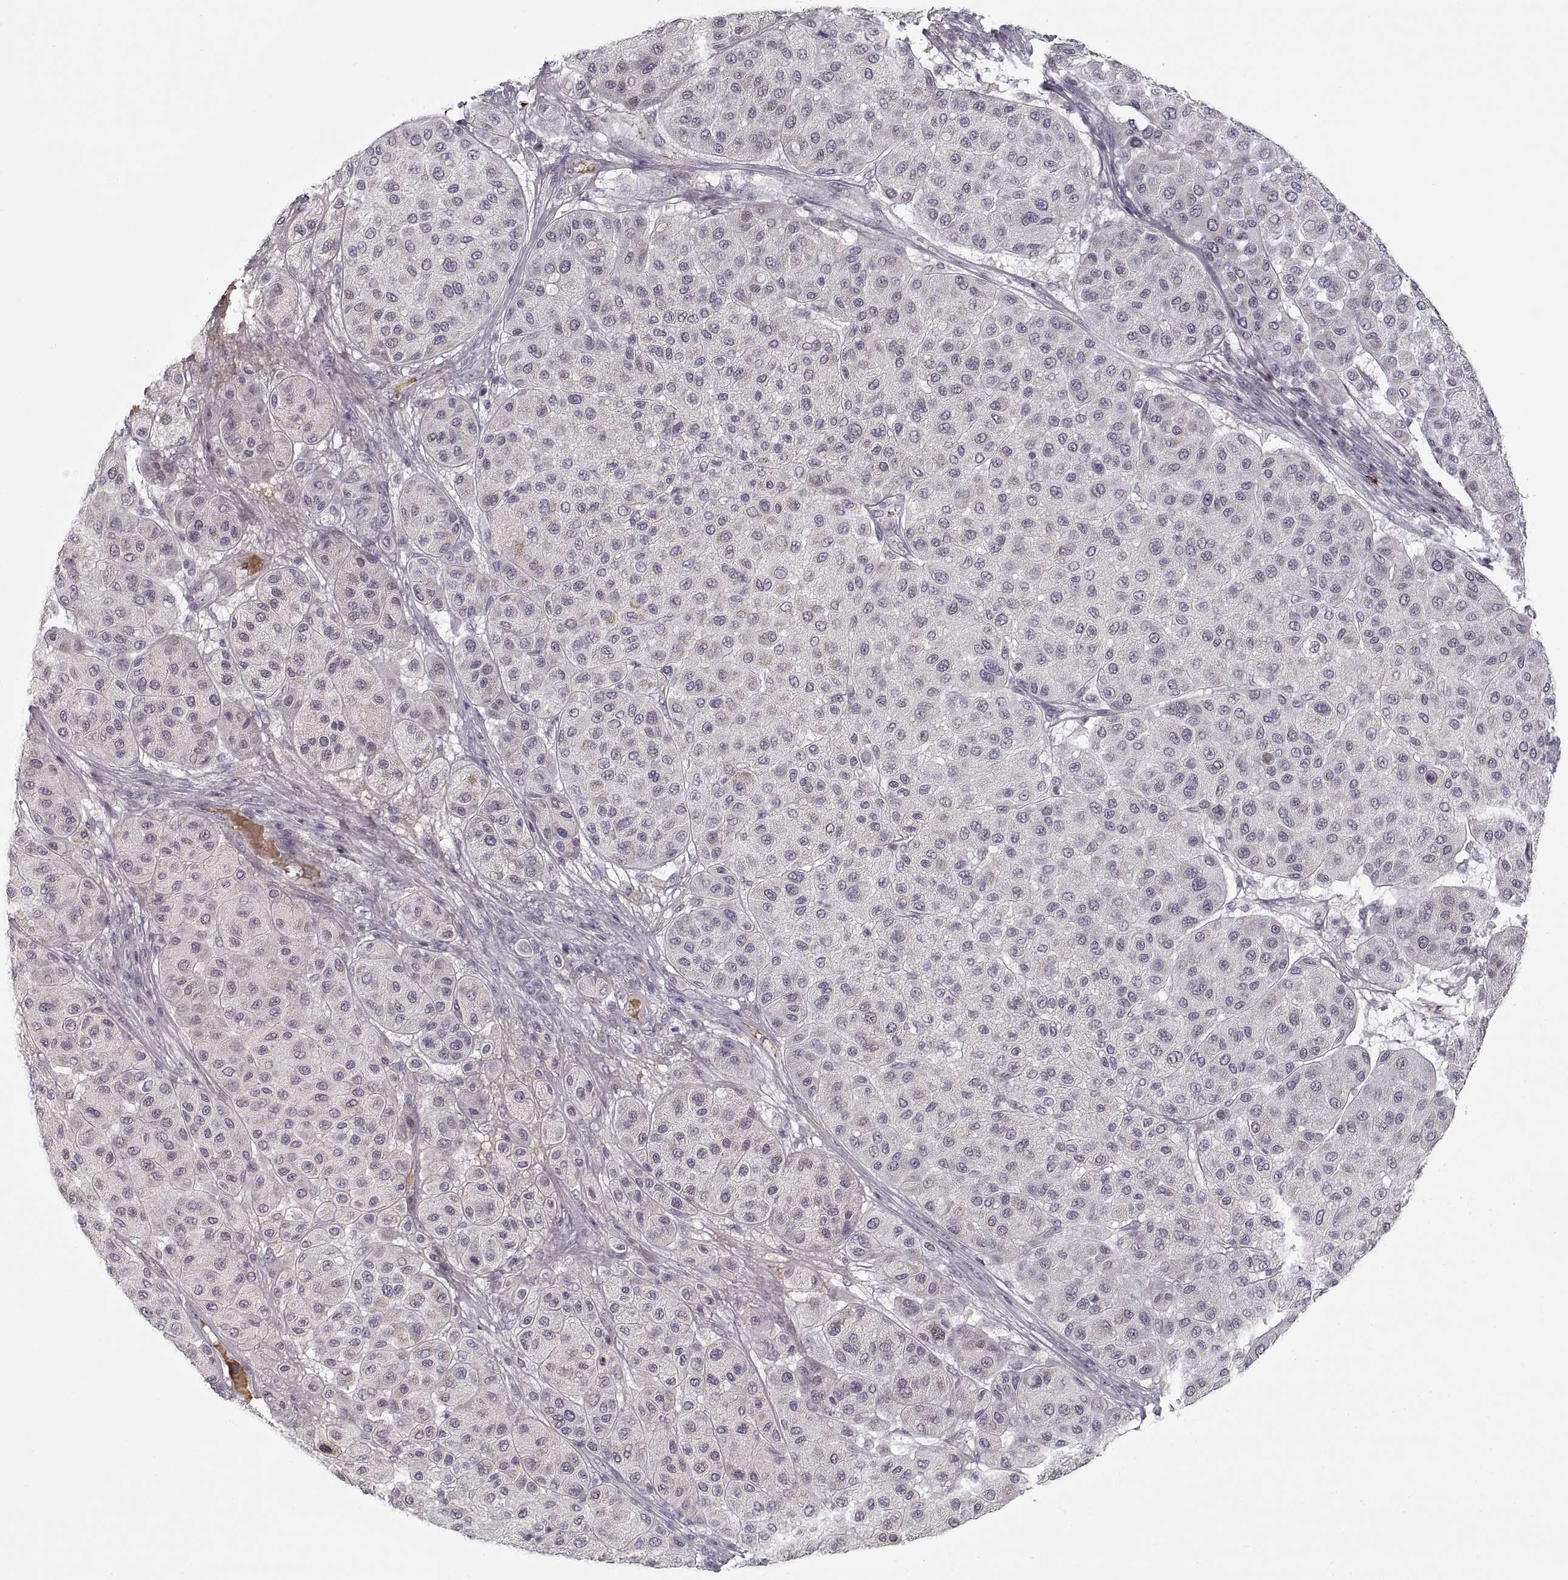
{"staining": {"intensity": "negative", "quantity": "none", "location": "none"}, "tissue": "melanoma", "cell_type": "Tumor cells", "image_type": "cancer", "snomed": [{"axis": "morphology", "description": "Malignant melanoma, Metastatic site"}, {"axis": "topography", "description": "Smooth muscle"}], "caption": "The histopathology image reveals no staining of tumor cells in malignant melanoma (metastatic site).", "gene": "GAD2", "patient": {"sex": "male", "age": 41}}